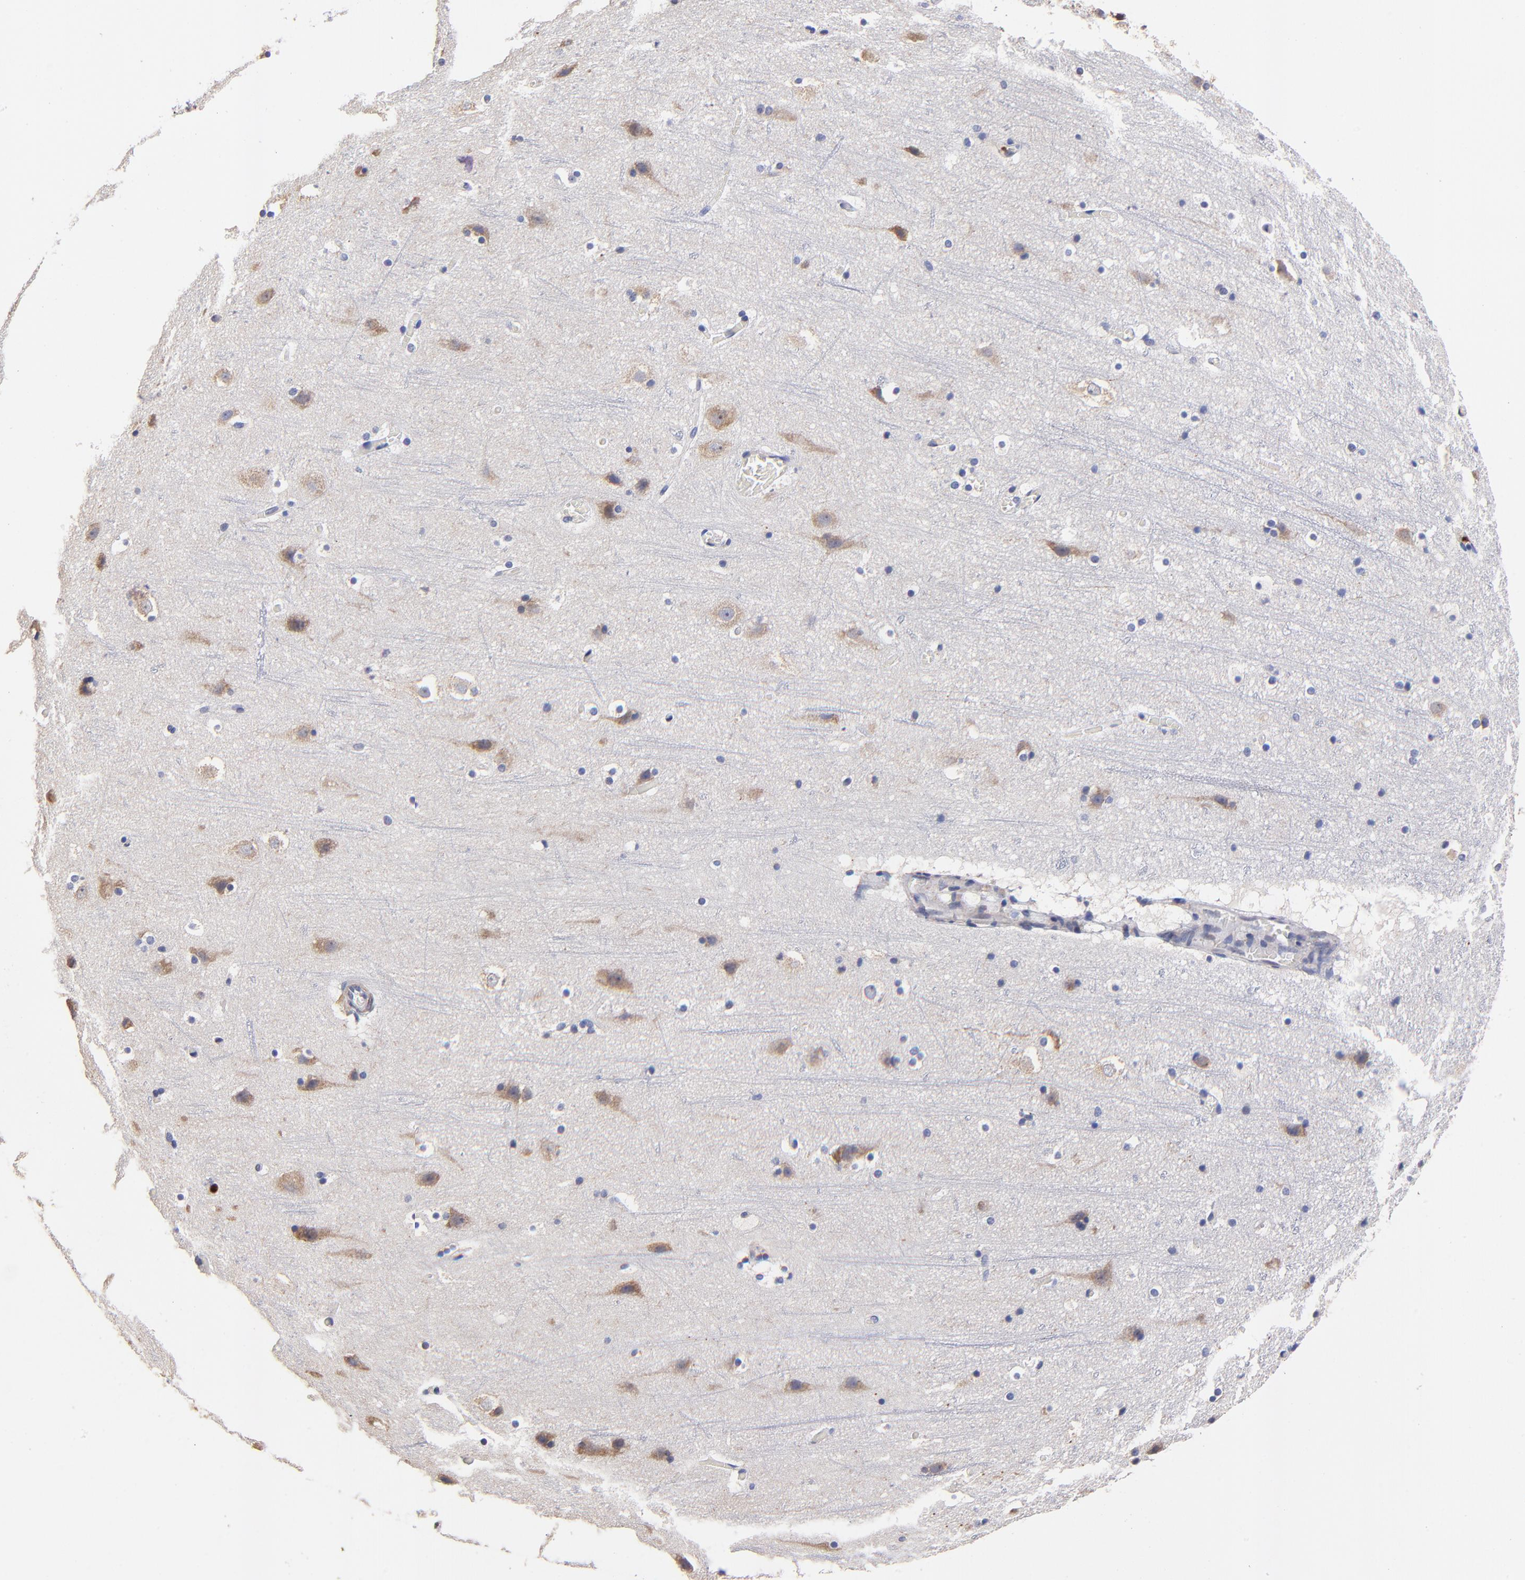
{"staining": {"intensity": "weak", "quantity": ">75%", "location": "cytoplasmic/membranous"}, "tissue": "cerebral cortex", "cell_type": "Endothelial cells", "image_type": "normal", "snomed": [{"axis": "morphology", "description": "Normal tissue, NOS"}, {"axis": "topography", "description": "Cerebral cortex"}], "caption": "Benign cerebral cortex exhibits weak cytoplasmic/membranous staining in about >75% of endothelial cells, visualized by immunohistochemistry. The protein of interest is shown in brown color, while the nuclei are stained blue.", "gene": "BBOF1", "patient": {"sex": "male", "age": 45}}